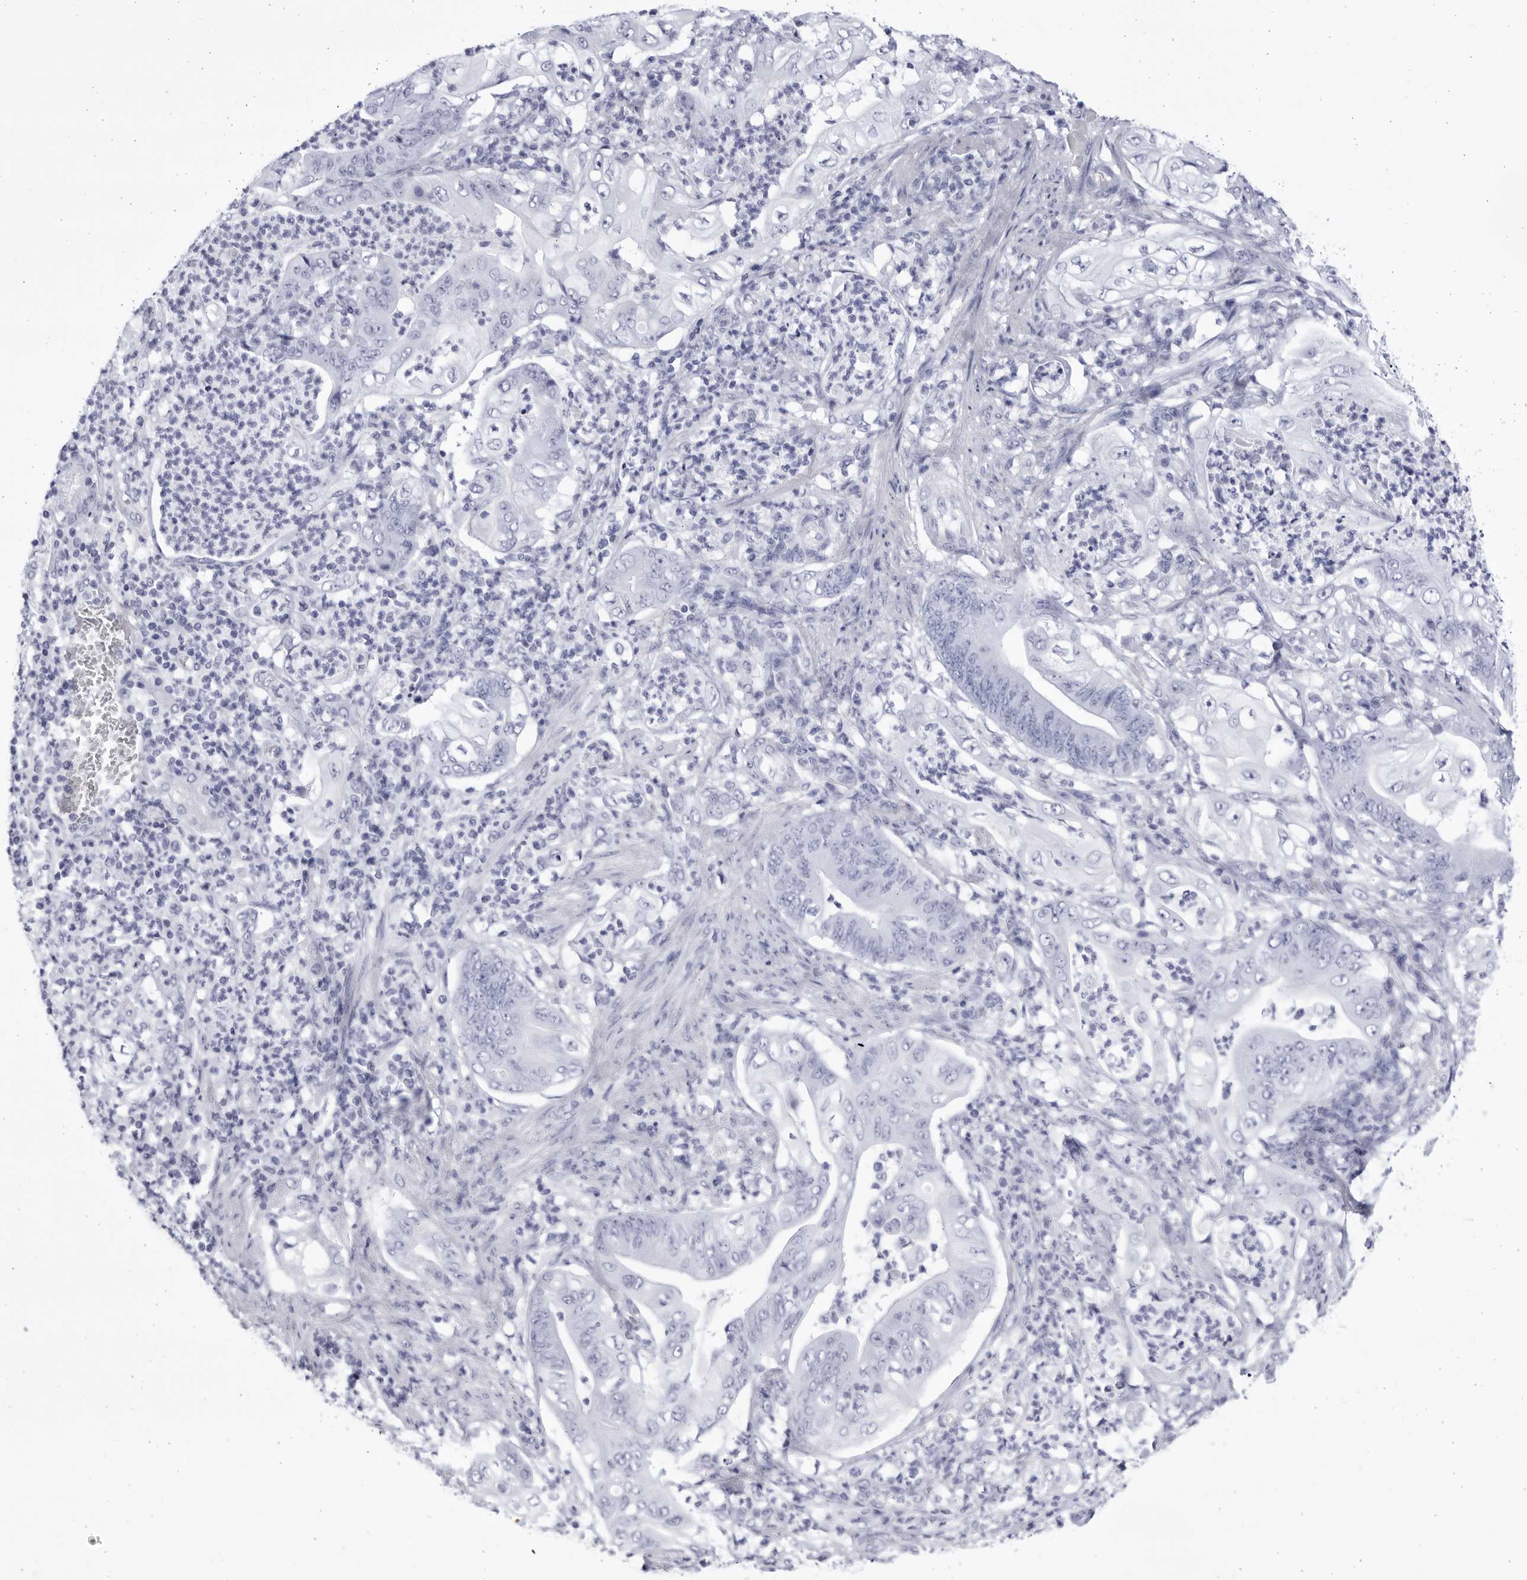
{"staining": {"intensity": "negative", "quantity": "none", "location": "none"}, "tissue": "stomach cancer", "cell_type": "Tumor cells", "image_type": "cancer", "snomed": [{"axis": "morphology", "description": "Adenocarcinoma, NOS"}, {"axis": "topography", "description": "Stomach"}], "caption": "The histopathology image demonstrates no staining of tumor cells in stomach cancer (adenocarcinoma).", "gene": "CCDC181", "patient": {"sex": "female", "age": 73}}